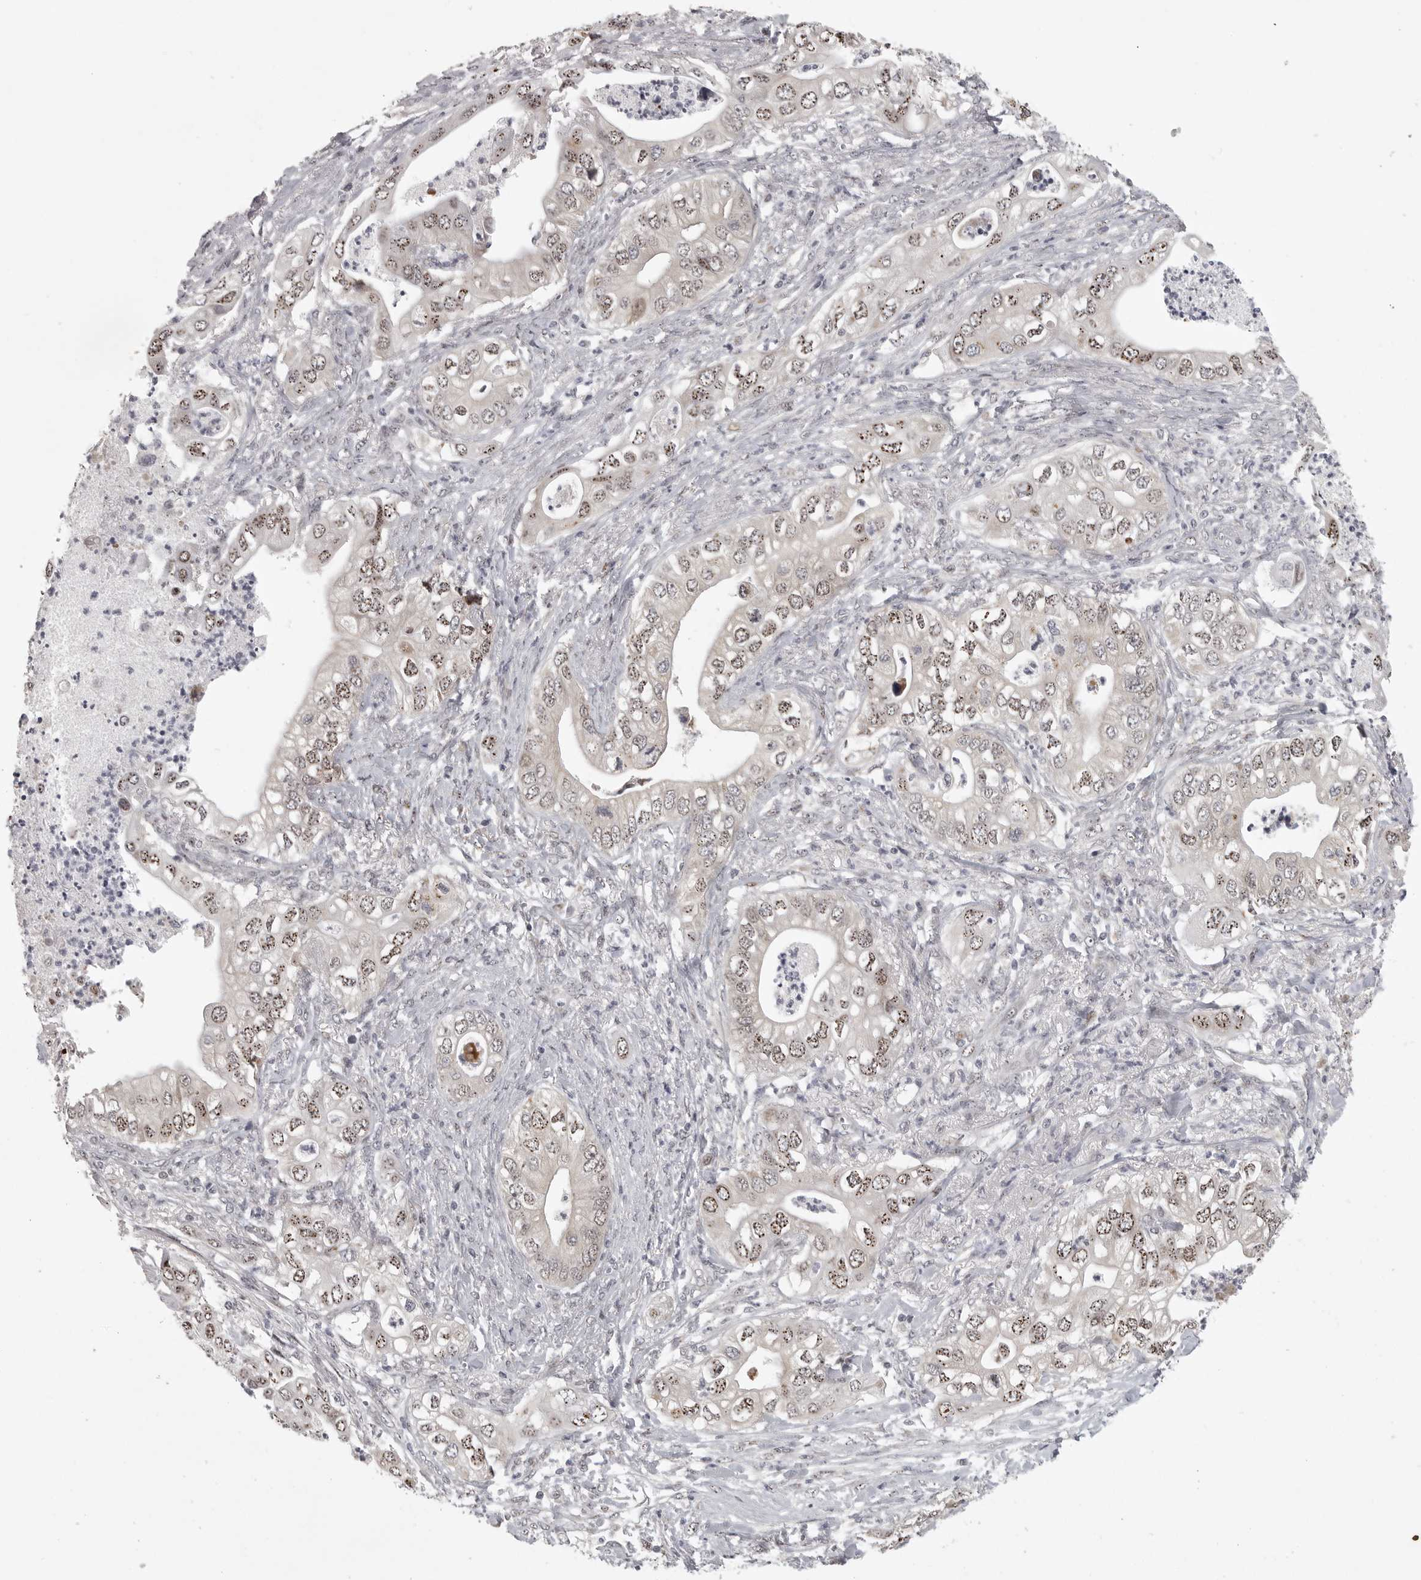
{"staining": {"intensity": "moderate", "quantity": ">75%", "location": "nuclear"}, "tissue": "pancreatic cancer", "cell_type": "Tumor cells", "image_type": "cancer", "snomed": [{"axis": "morphology", "description": "Adenocarcinoma, NOS"}, {"axis": "topography", "description": "Pancreas"}], "caption": "A brown stain labels moderate nuclear staining of a protein in human pancreatic cancer tumor cells. (DAB = brown stain, brightfield microscopy at high magnification).", "gene": "POLE2", "patient": {"sex": "female", "age": 78}}